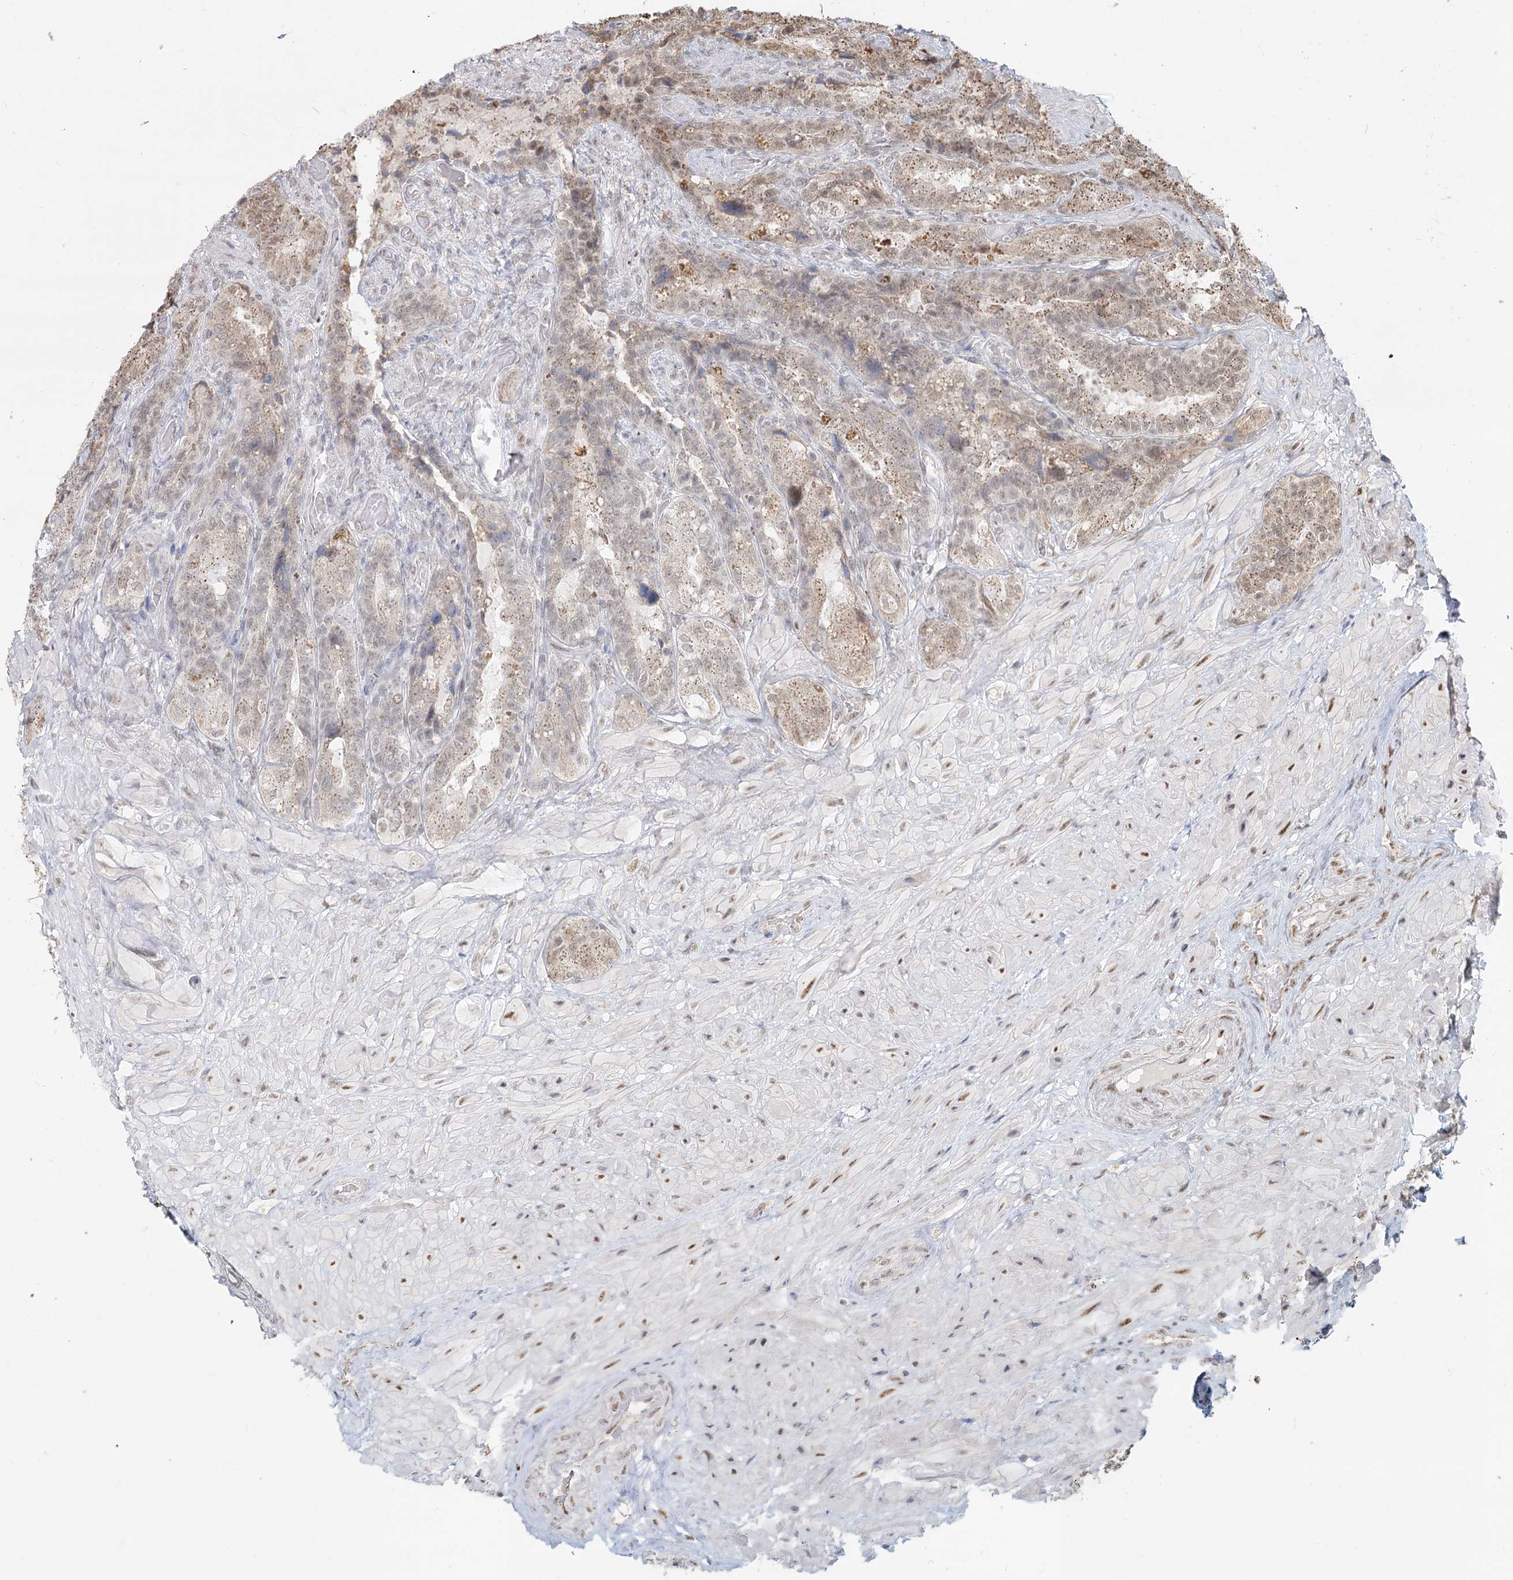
{"staining": {"intensity": "moderate", "quantity": "25%-75%", "location": "nuclear"}, "tissue": "seminal vesicle", "cell_type": "Glandular cells", "image_type": "normal", "snomed": [{"axis": "morphology", "description": "Normal tissue, NOS"}, {"axis": "topography", "description": "Prostate and seminal vesicle, NOS"}, {"axis": "topography", "description": "Prostate"}, {"axis": "topography", "description": "Seminal veicle"}], "caption": "The immunohistochemical stain shows moderate nuclear expression in glandular cells of benign seminal vesicle.", "gene": "GPALPP1", "patient": {"sex": "male", "age": 67}}